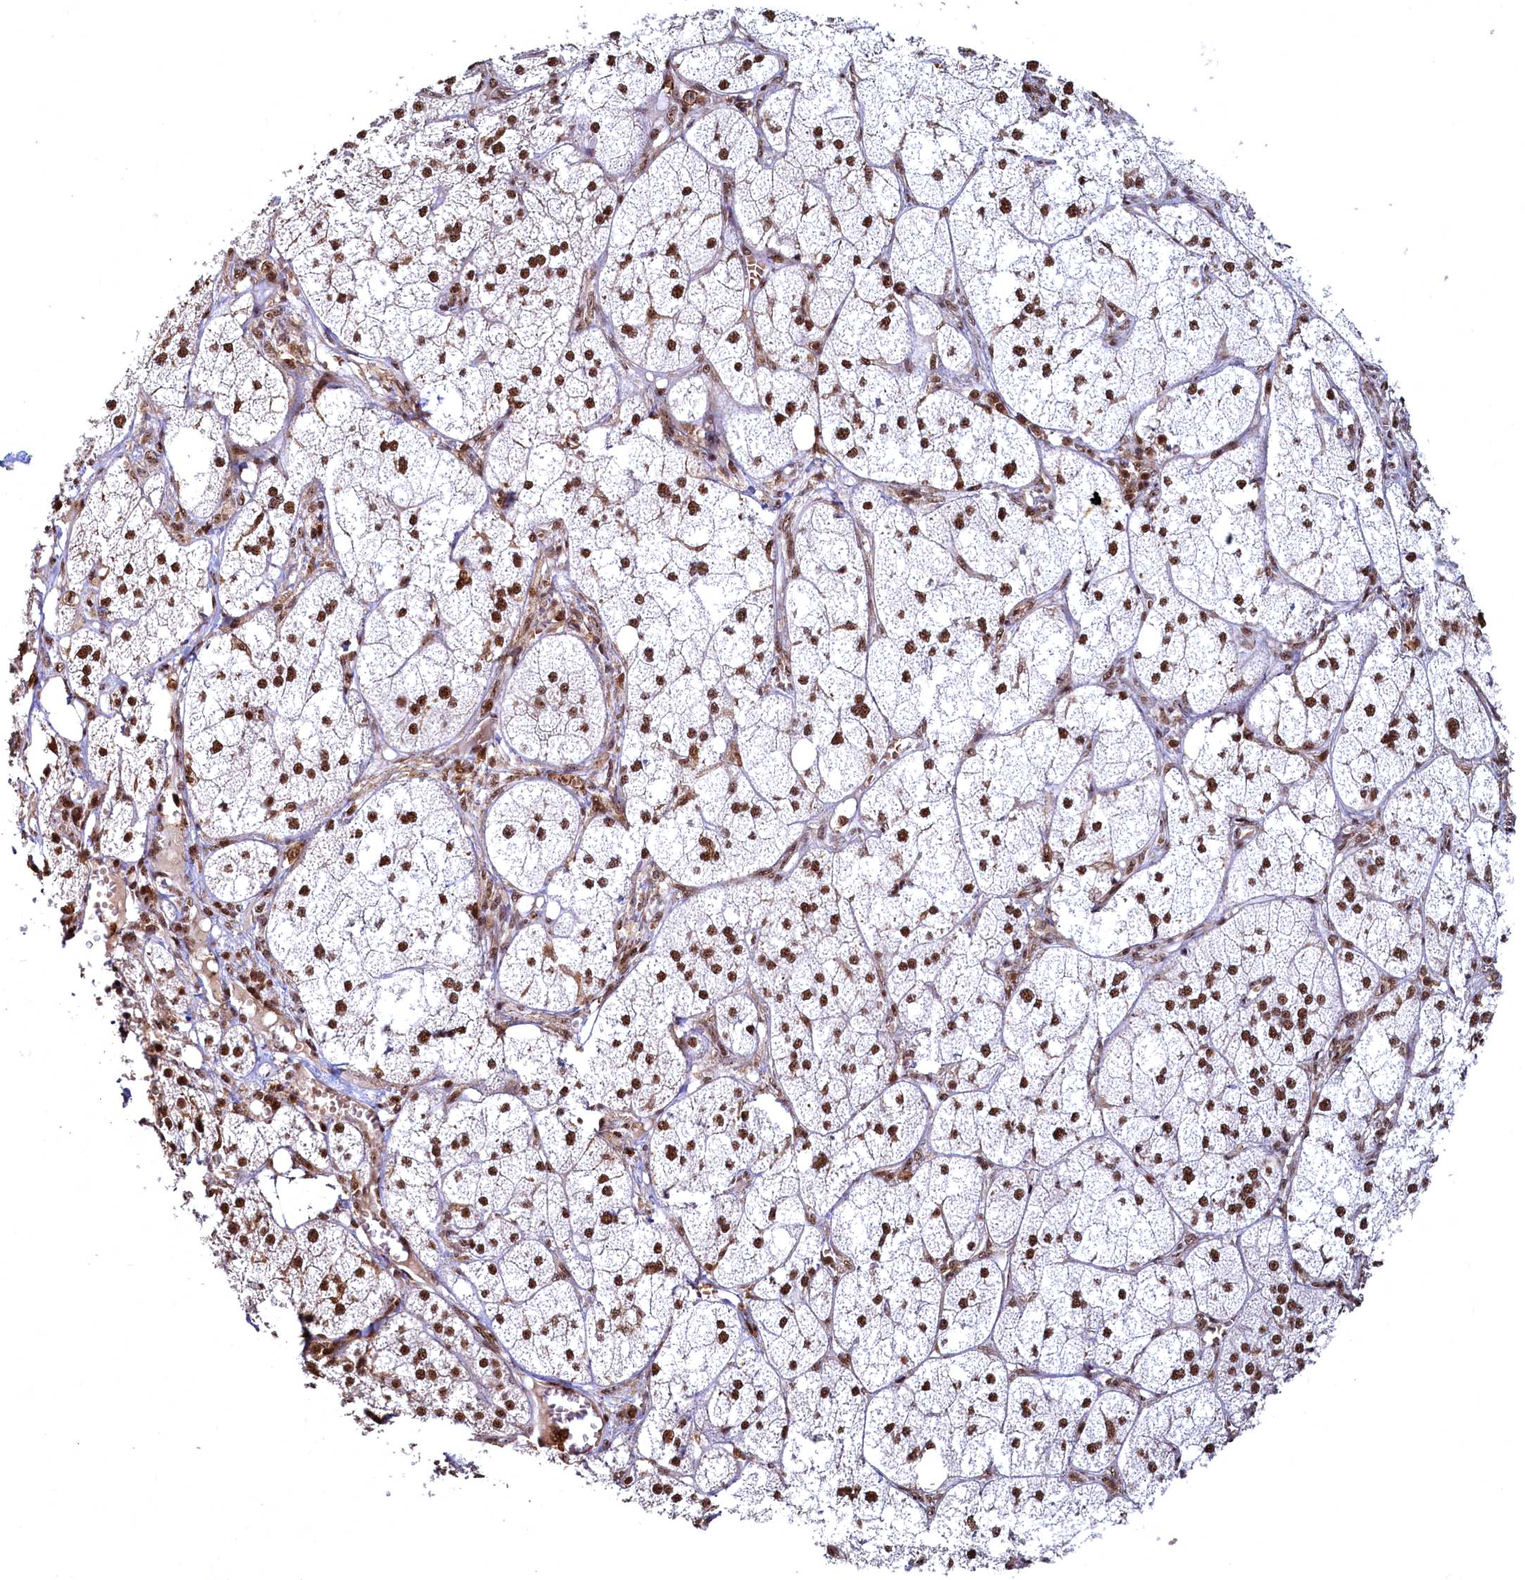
{"staining": {"intensity": "strong", "quantity": ">75%", "location": "nuclear"}, "tissue": "adrenal gland", "cell_type": "Glandular cells", "image_type": "normal", "snomed": [{"axis": "morphology", "description": "Normal tissue, NOS"}, {"axis": "topography", "description": "Adrenal gland"}], "caption": "Glandular cells exhibit high levels of strong nuclear positivity in approximately >75% of cells in benign human adrenal gland.", "gene": "RSRC2", "patient": {"sex": "female", "age": 61}}